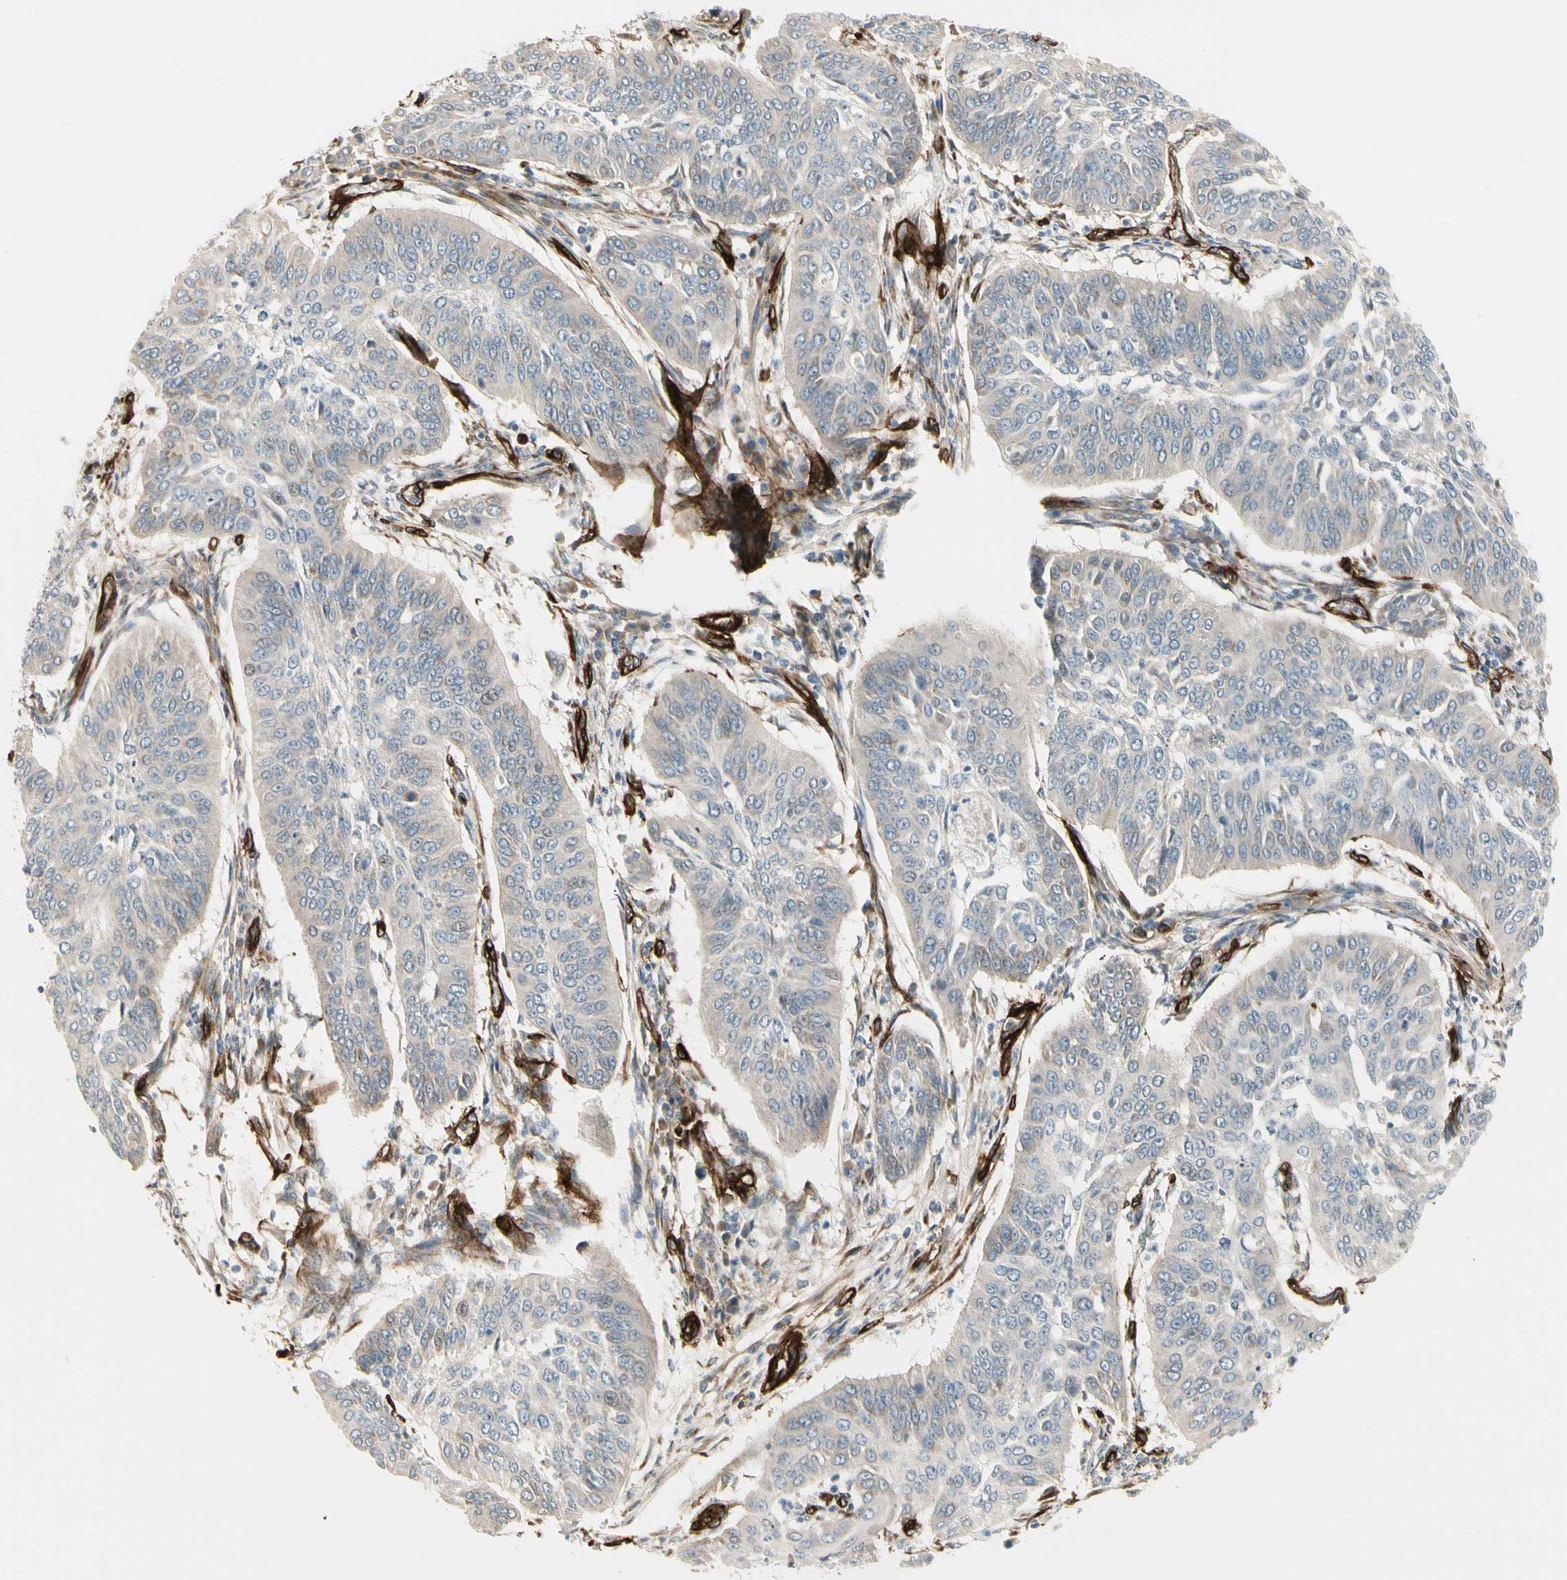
{"staining": {"intensity": "negative", "quantity": "none", "location": "none"}, "tissue": "cervical cancer", "cell_type": "Tumor cells", "image_type": "cancer", "snomed": [{"axis": "morphology", "description": "Normal tissue, NOS"}, {"axis": "morphology", "description": "Squamous cell carcinoma, NOS"}, {"axis": "topography", "description": "Cervix"}], "caption": "DAB (3,3'-diaminobenzidine) immunohistochemical staining of human squamous cell carcinoma (cervical) reveals no significant staining in tumor cells.", "gene": "MCAM", "patient": {"sex": "female", "age": 39}}